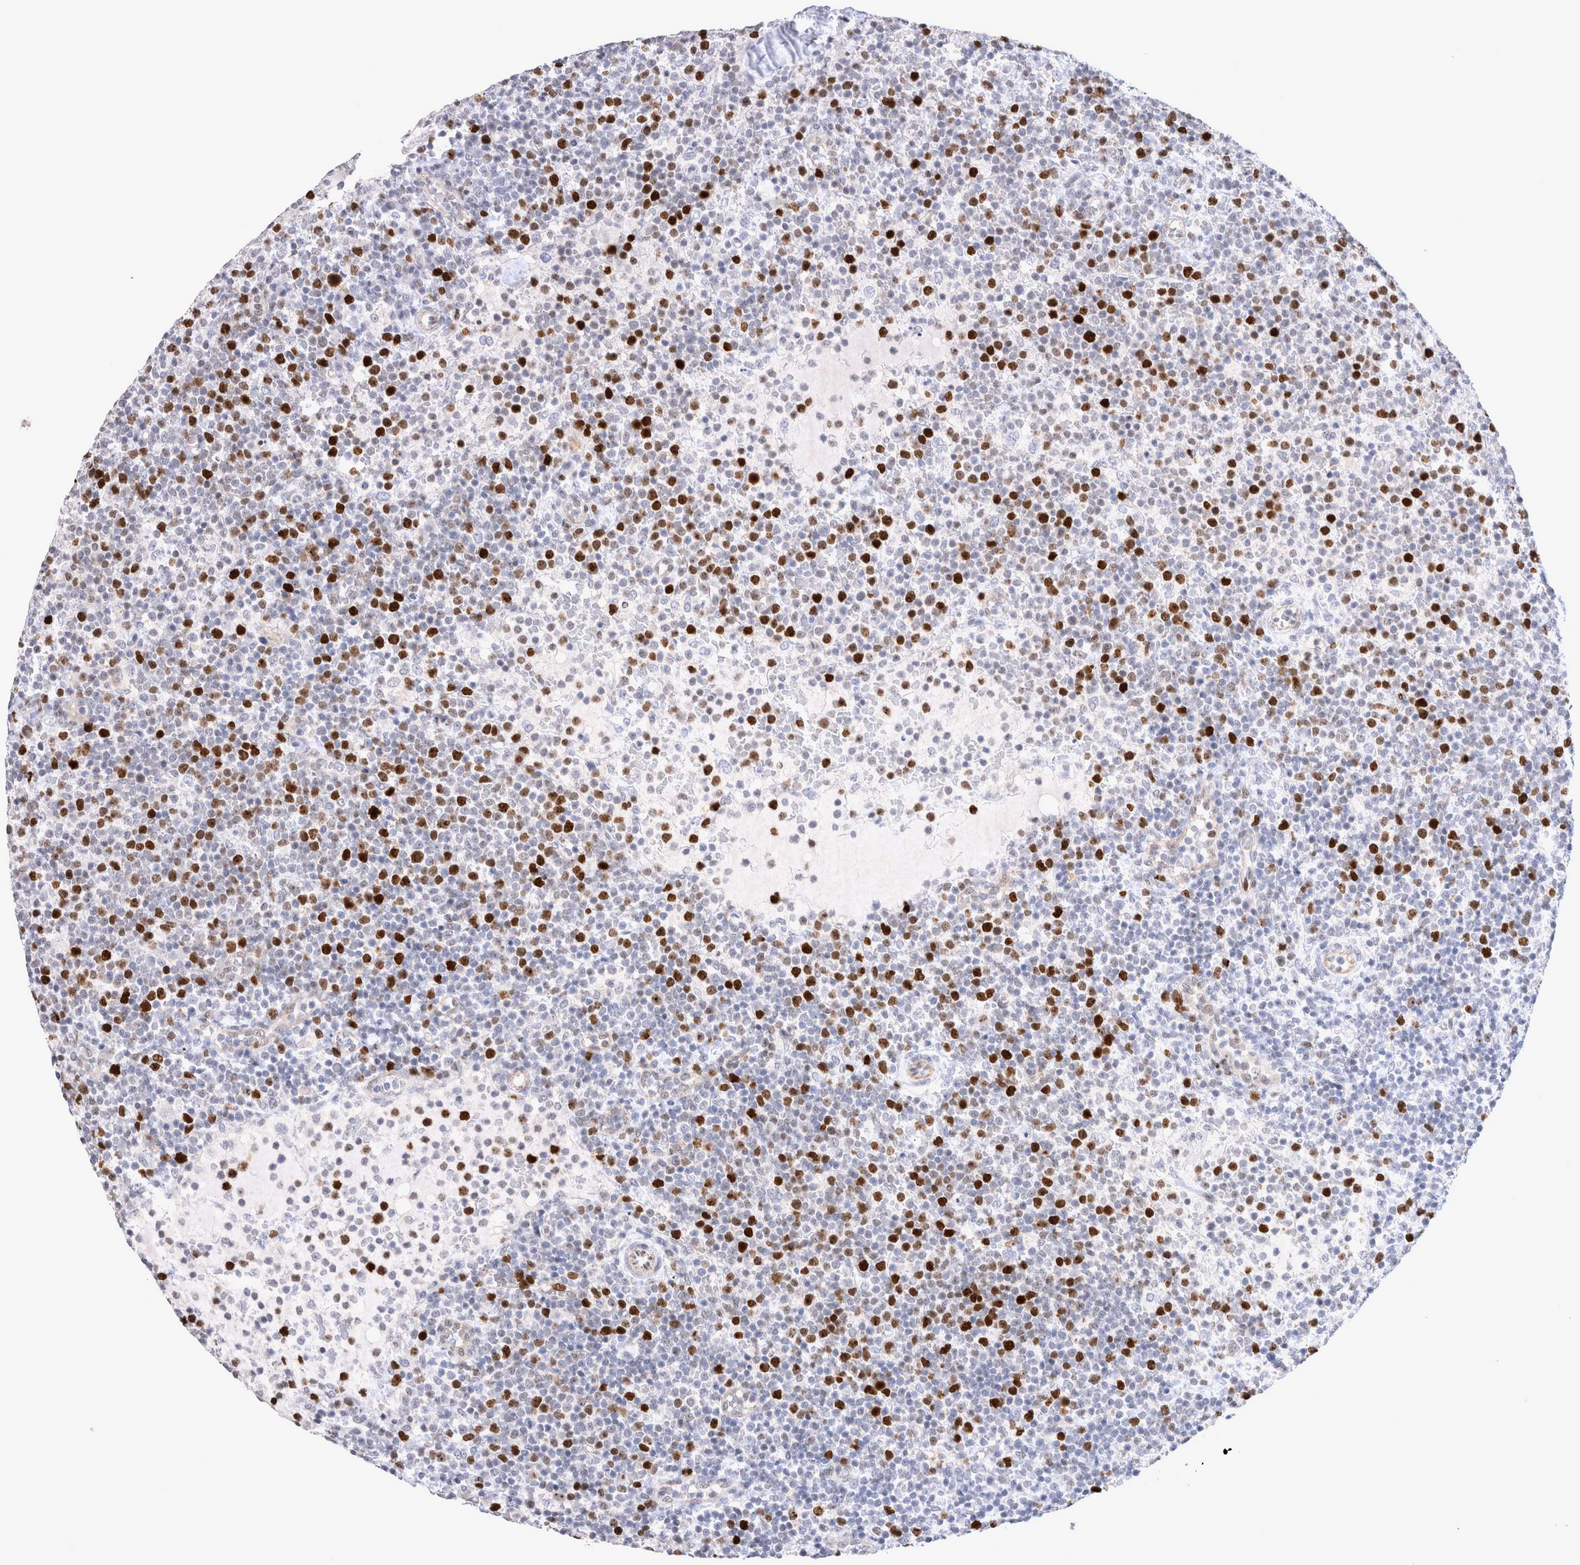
{"staining": {"intensity": "strong", "quantity": "25%-75%", "location": "nuclear"}, "tissue": "lymphoma", "cell_type": "Tumor cells", "image_type": "cancer", "snomed": [{"axis": "morphology", "description": "Malignant lymphoma, non-Hodgkin's type, High grade"}, {"axis": "topography", "description": "Lymph node"}], "caption": "This is an image of IHC staining of malignant lymphoma, non-Hodgkin's type (high-grade), which shows strong positivity in the nuclear of tumor cells.", "gene": "KIF18B", "patient": {"sex": "male", "age": 61}}